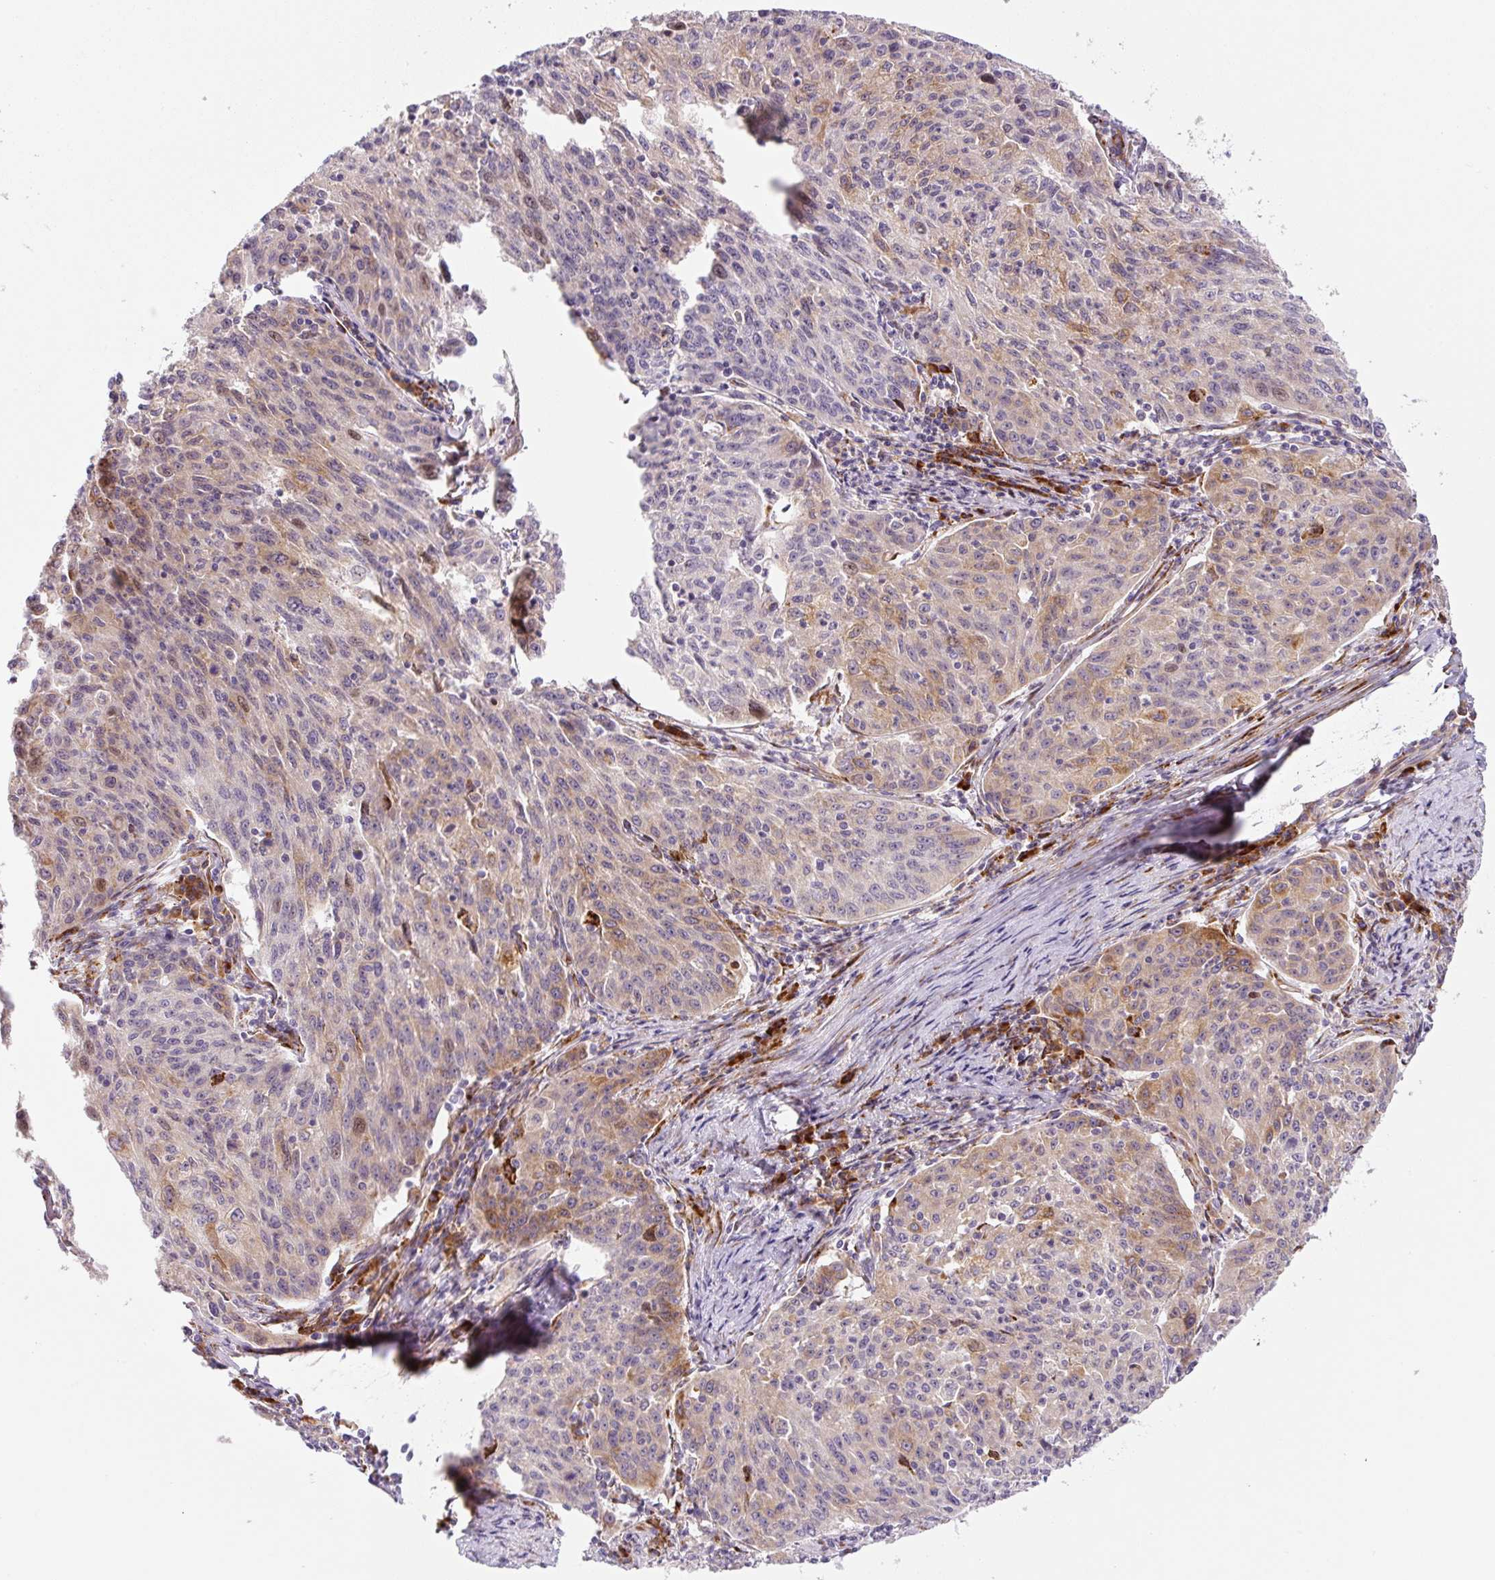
{"staining": {"intensity": "moderate", "quantity": "<25%", "location": "cytoplasmic/membranous"}, "tissue": "lung cancer", "cell_type": "Tumor cells", "image_type": "cancer", "snomed": [{"axis": "morphology", "description": "Squamous cell carcinoma, NOS"}, {"axis": "morphology", "description": "Squamous cell carcinoma, metastatic, NOS"}, {"axis": "topography", "description": "Bronchus"}, {"axis": "topography", "description": "Lung"}], "caption": "Lung cancer stained with a protein marker reveals moderate staining in tumor cells.", "gene": "DISP3", "patient": {"sex": "male", "age": 62}}